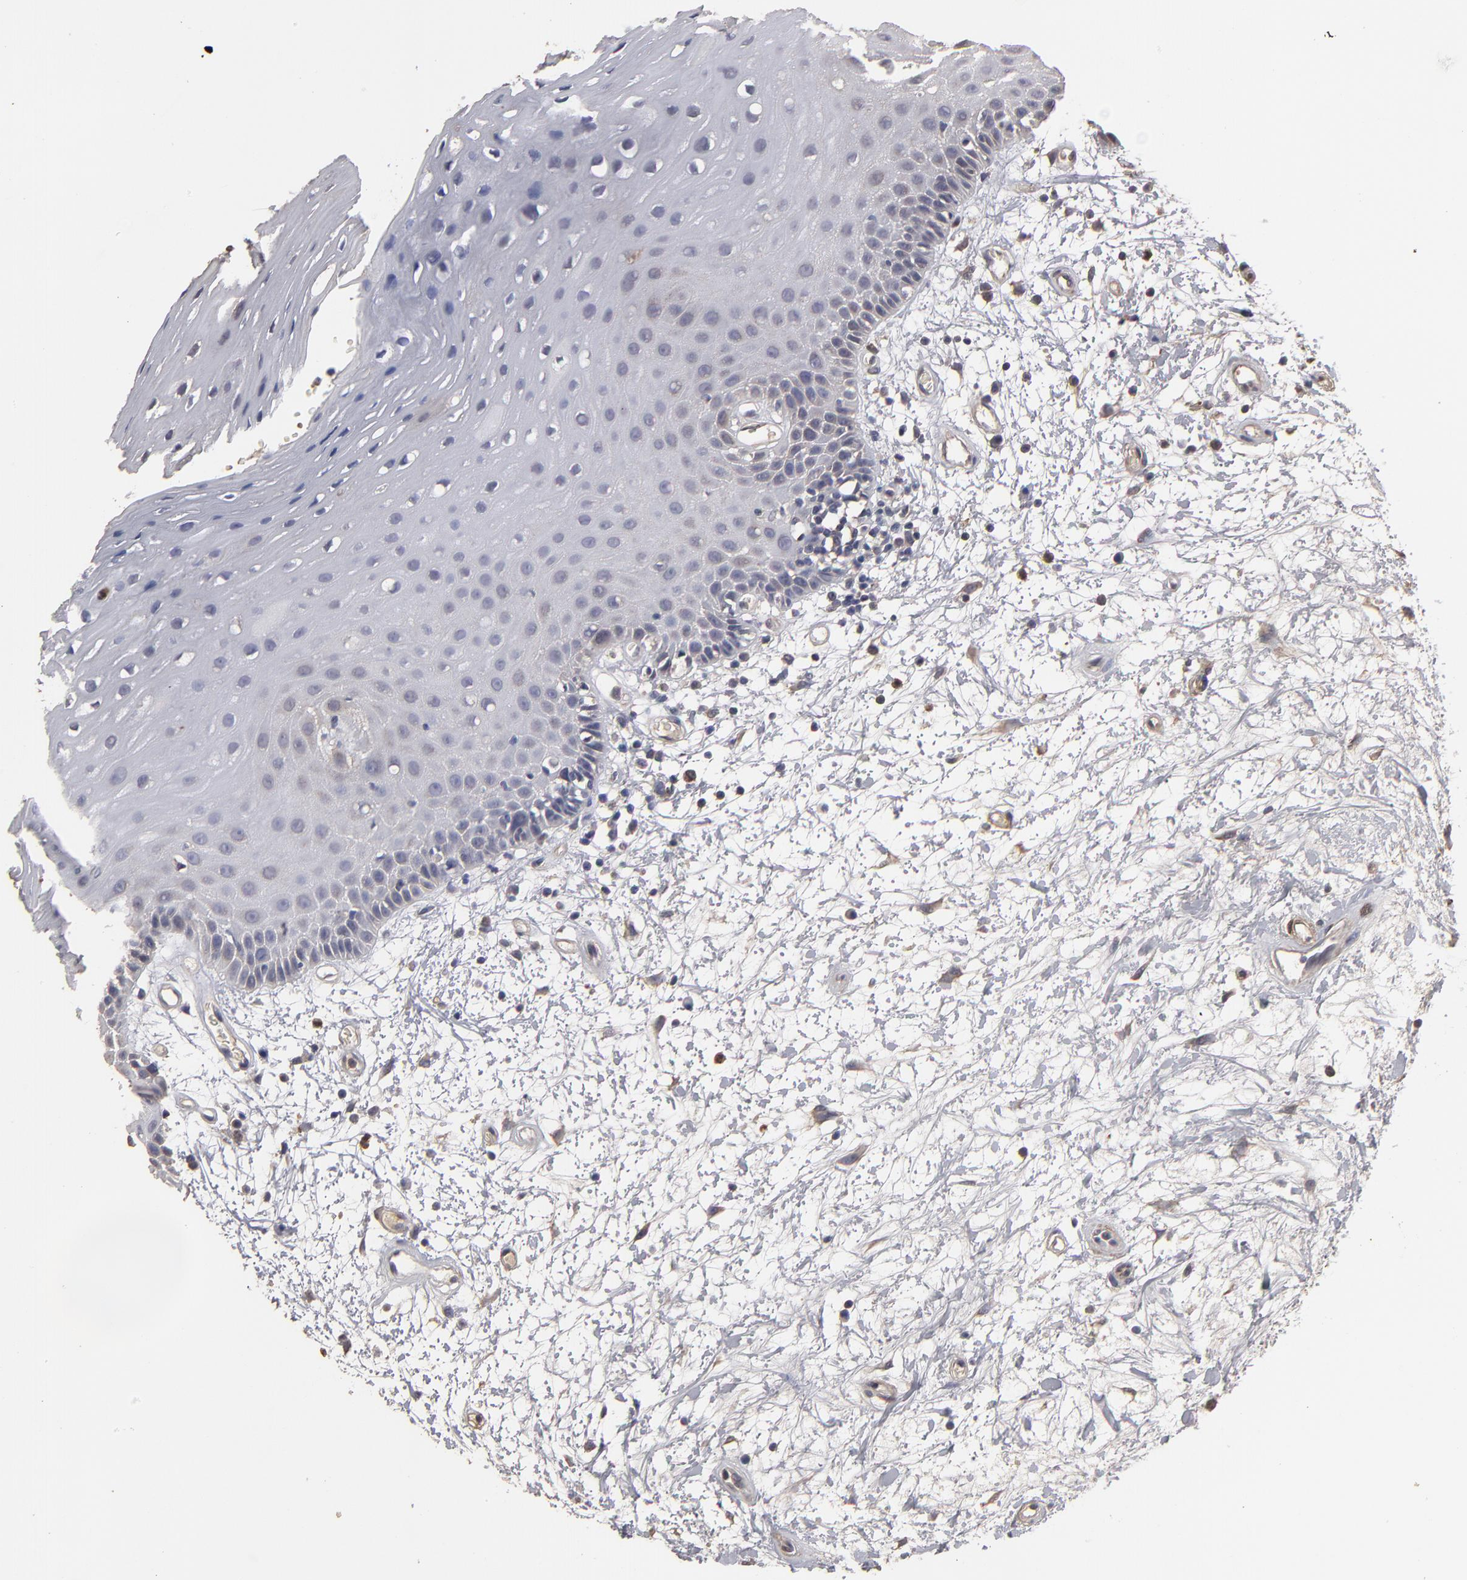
{"staining": {"intensity": "negative", "quantity": "none", "location": "none"}, "tissue": "oral mucosa", "cell_type": "Squamous epithelial cells", "image_type": "normal", "snomed": [{"axis": "morphology", "description": "Normal tissue, NOS"}, {"axis": "topography", "description": "Oral tissue"}], "caption": "The image shows no staining of squamous epithelial cells in normal oral mucosa.", "gene": "RO60", "patient": {"sex": "female", "age": 79}}